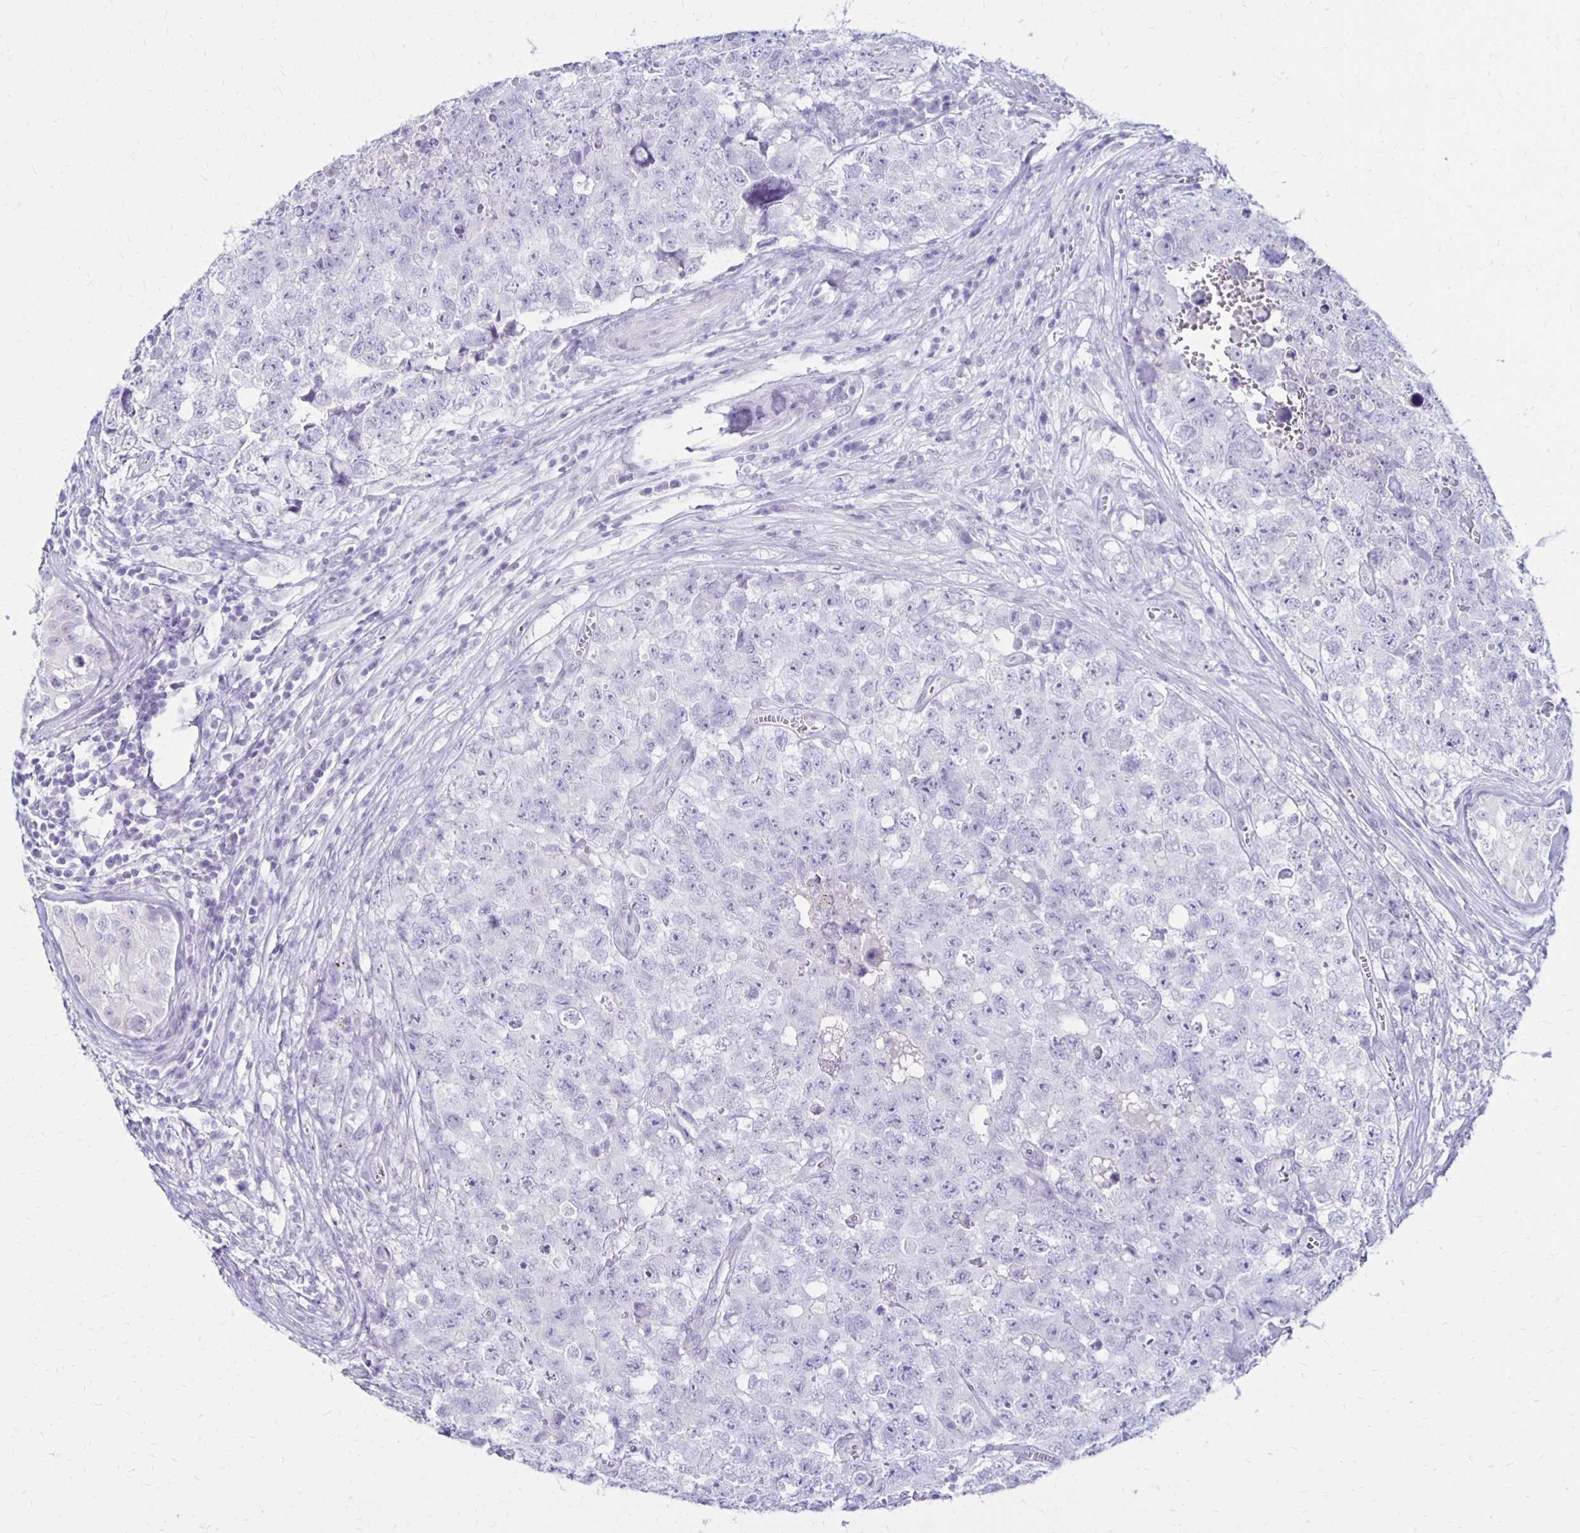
{"staining": {"intensity": "negative", "quantity": "none", "location": "none"}, "tissue": "testis cancer", "cell_type": "Tumor cells", "image_type": "cancer", "snomed": [{"axis": "morphology", "description": "Carcinoma, Embryonal, NOS"}, {"axis": "topography", "description": "Testis"}], "caption": "Immunohistochemistry histopathology image of testis embryonal carcinoma stained for a protein (brown), which shows no positivity in tumor cells.", "gene": "RYR1", "patient": {"sex": "male", "age": 18}}